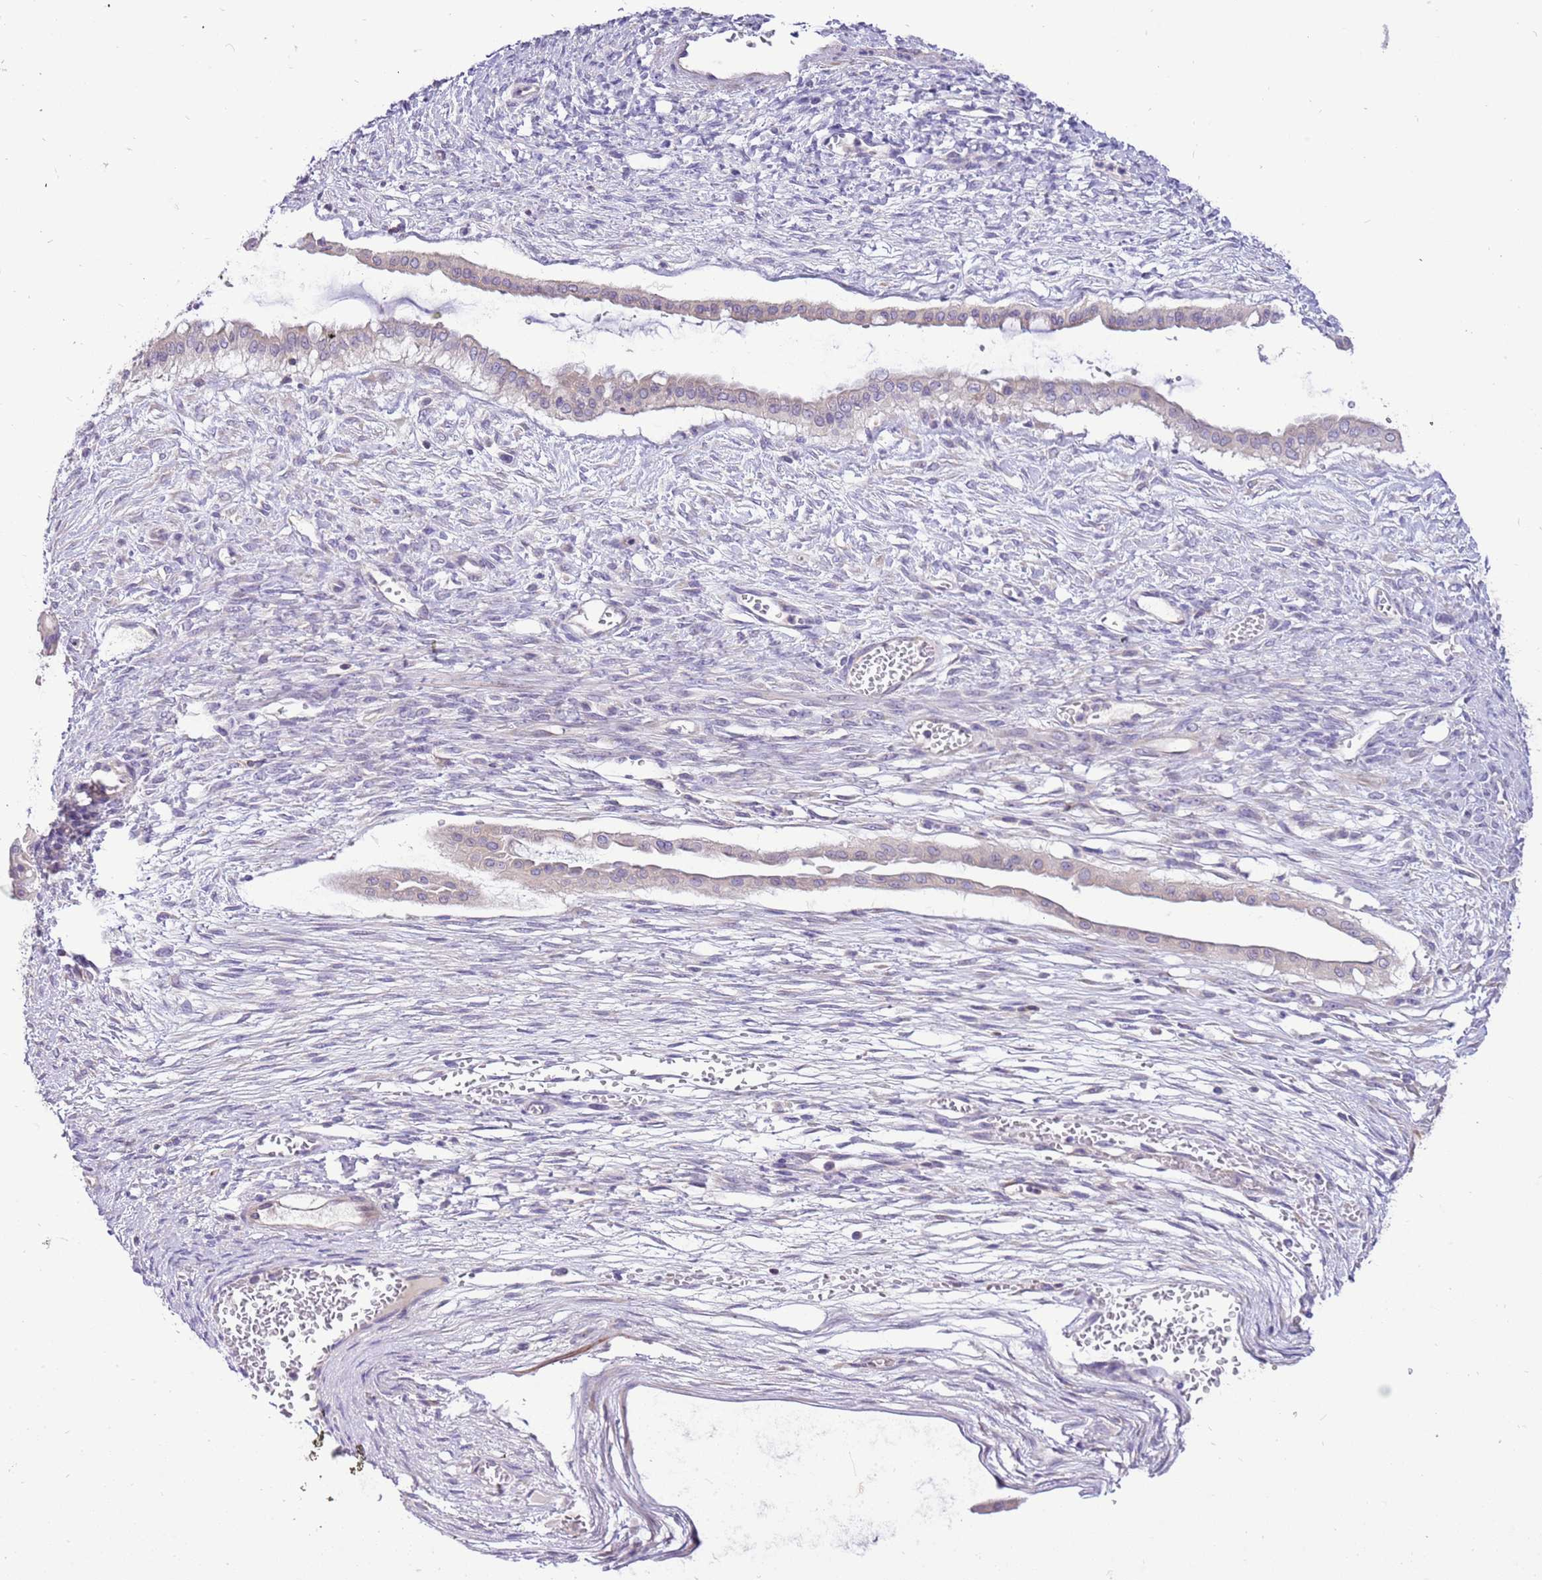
{"staining": {"intensity": "weak", "quantity": "25%-75%", "location": "cytoplasmic/membranous"}, "tissue": "ovarian cancer", "cell_type": "Tumor cells", "image_type": "cancer", "snomed": [{"axis": "morphology", "description": "Cystadenocarcinoma, mucinous, NOS"}, {"axis": "topography", "description": "Ovary"}], "caption": "Weak cytoplasmic/membranous staining is identified in approximately 25%-75% of tumor cells in ovarian cancer (mucinous cystadenocarcinoma). The protein is shown in brown color, while the nuclei are stained blue.", "gene": "GLCE", "patient": {"sex": "female", "age": 73}}